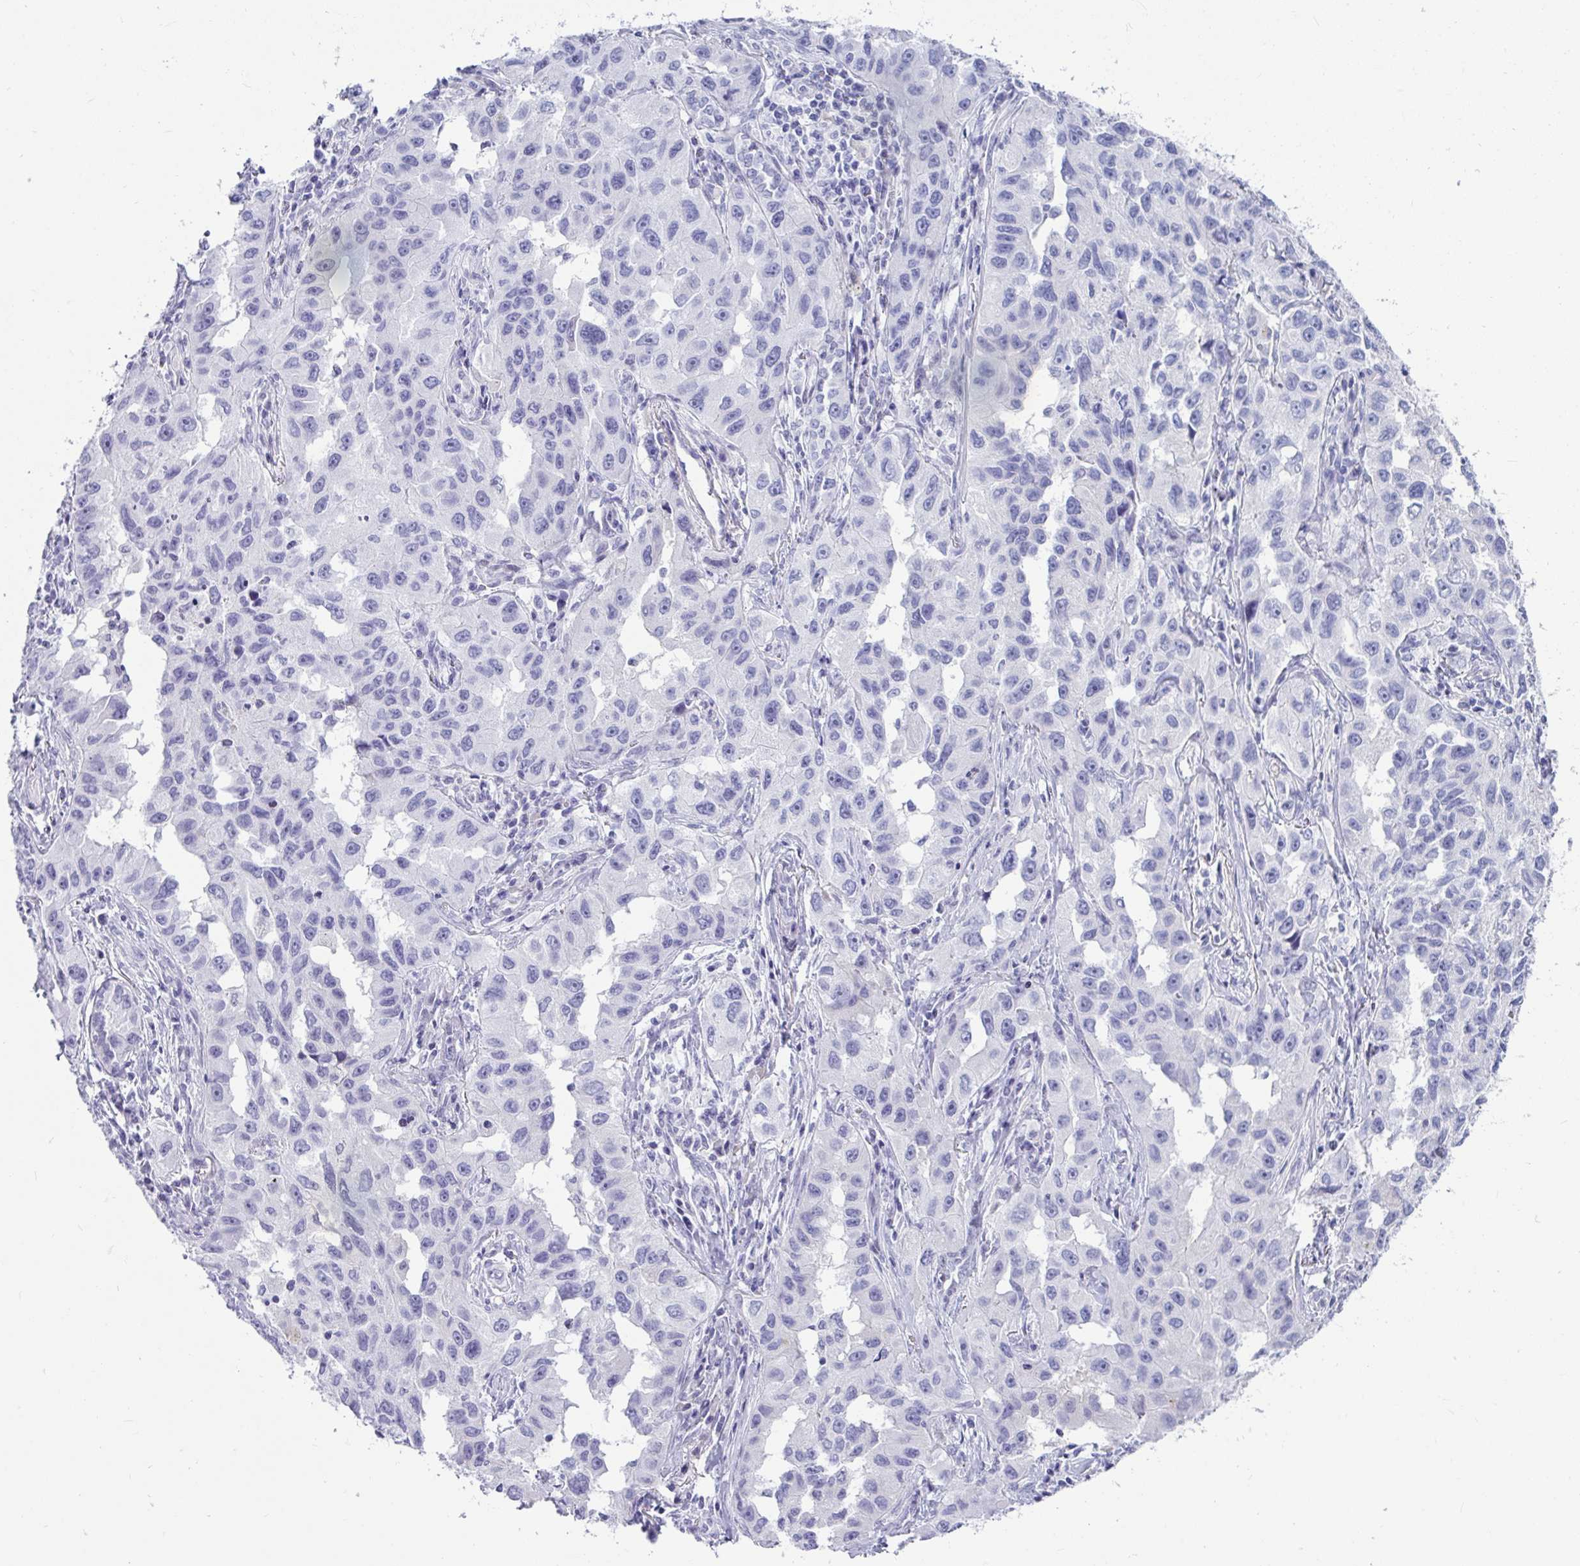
{"staining": {"intensity": "negative", "quantity": "none", "location": "none"}, "tissue": "lung cancer", "cell_type": "Tumor cells", "image_type": "cancer", "snomed": [{"axis": "morphology", "description": "Adenocarcinoma, NOS"}, {"axis": "topography", "description": "Lung"}], "caption": "Immunohistochemistry of lung cancer (adenocarcinoma) shows no expression in tumor cells.", "gene": "NPY", "patient": {"sex": "female", "age": 73}}